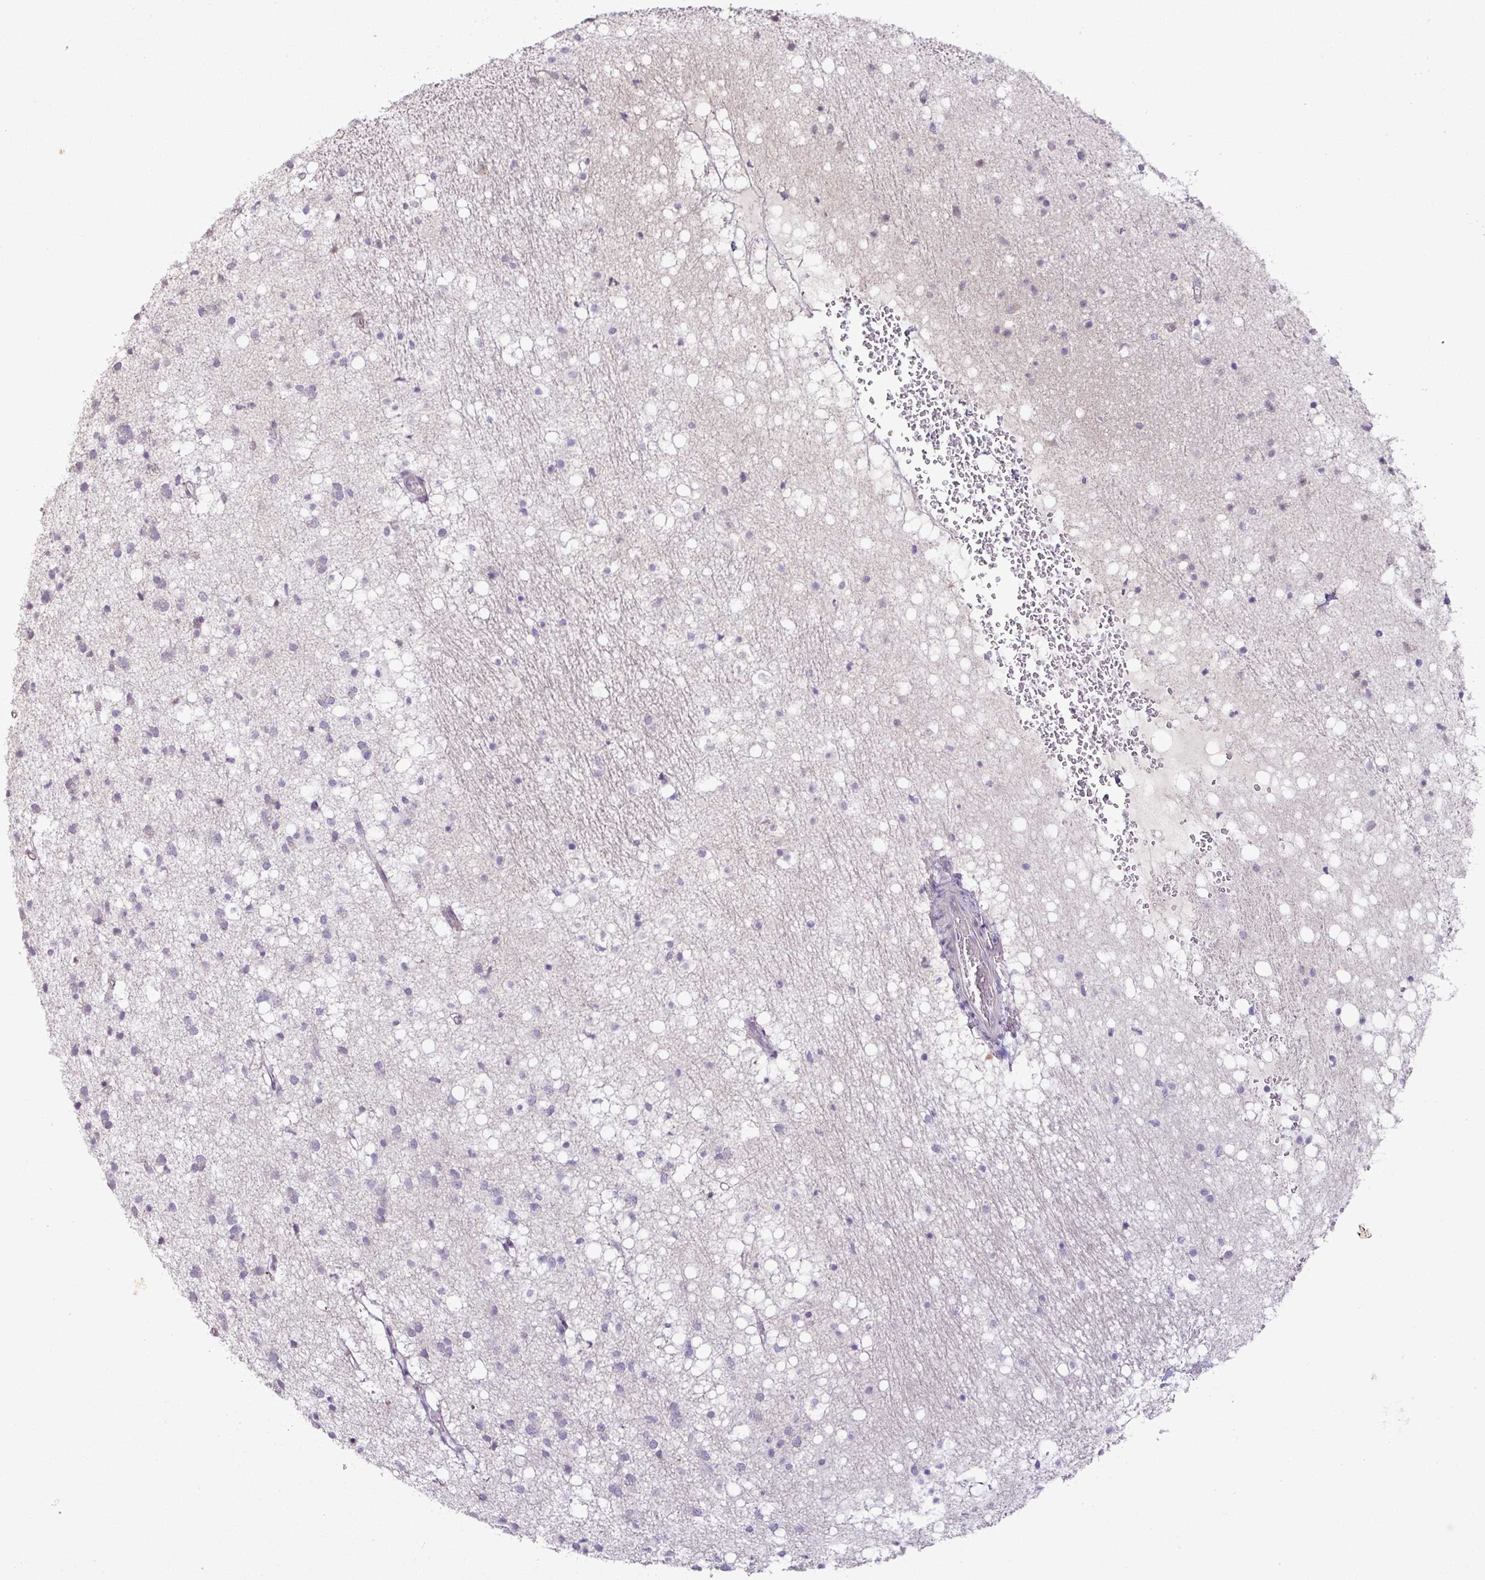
{"staining": {"intensity": "negative", "quantity": "none", "location": "none"}, "tissue": "caudate", "cell_type": "Glial cells", "image_type": "normal", "snomed": [{"axis": "morphology", "description": "Normal tissue, NOS"}, {"axis": "topography", "description": "Lateral ventricle wall"}], "caption": "DAB immunohistochemical staining of benign caudate shows no significant staining in glial cells. (IHC, brightfield microscopy, high magnification).", "gene": "BRINP2", "patient": {"sex": "male", "age": 37}}